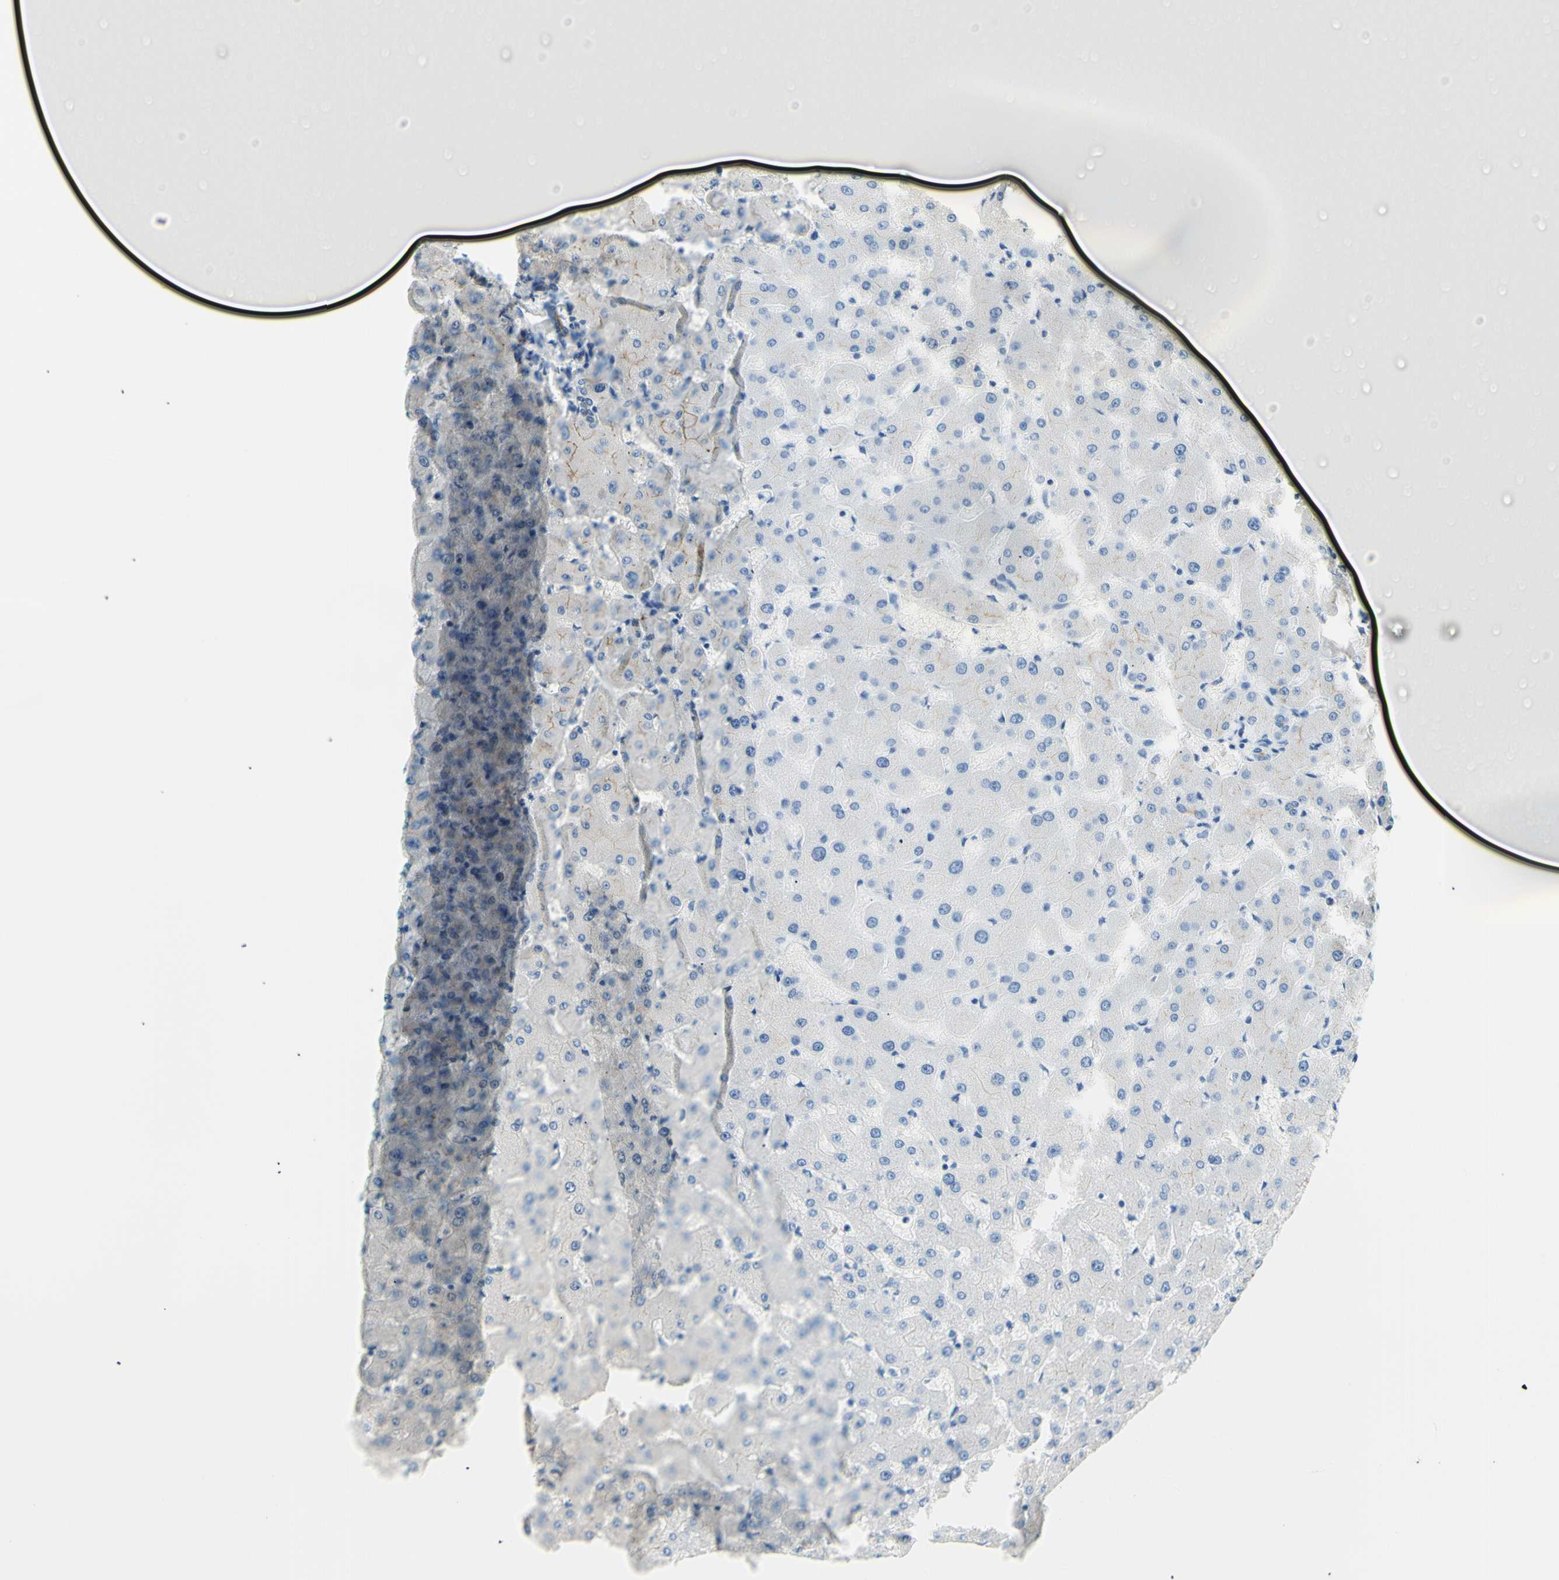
{"staining": {"intensity": "negative", "quantity": "none", "location": "none"}, "tissue": "liver", "cell_type": "Cholangiocytes", "image_type": "normal", "snomed": [{"axis": "morphology", "description": "Normal tissue, NOS"}, {"axis": "topography", "description": "Liver"}], "caption": "Immunohistochemistry (IHC) image of unremarkable human liver stained for a protein (brown), which displays no positivity in cholangiocytes.", "gene": "HPCA", "patient": {"sex": "female", "age": 63}}